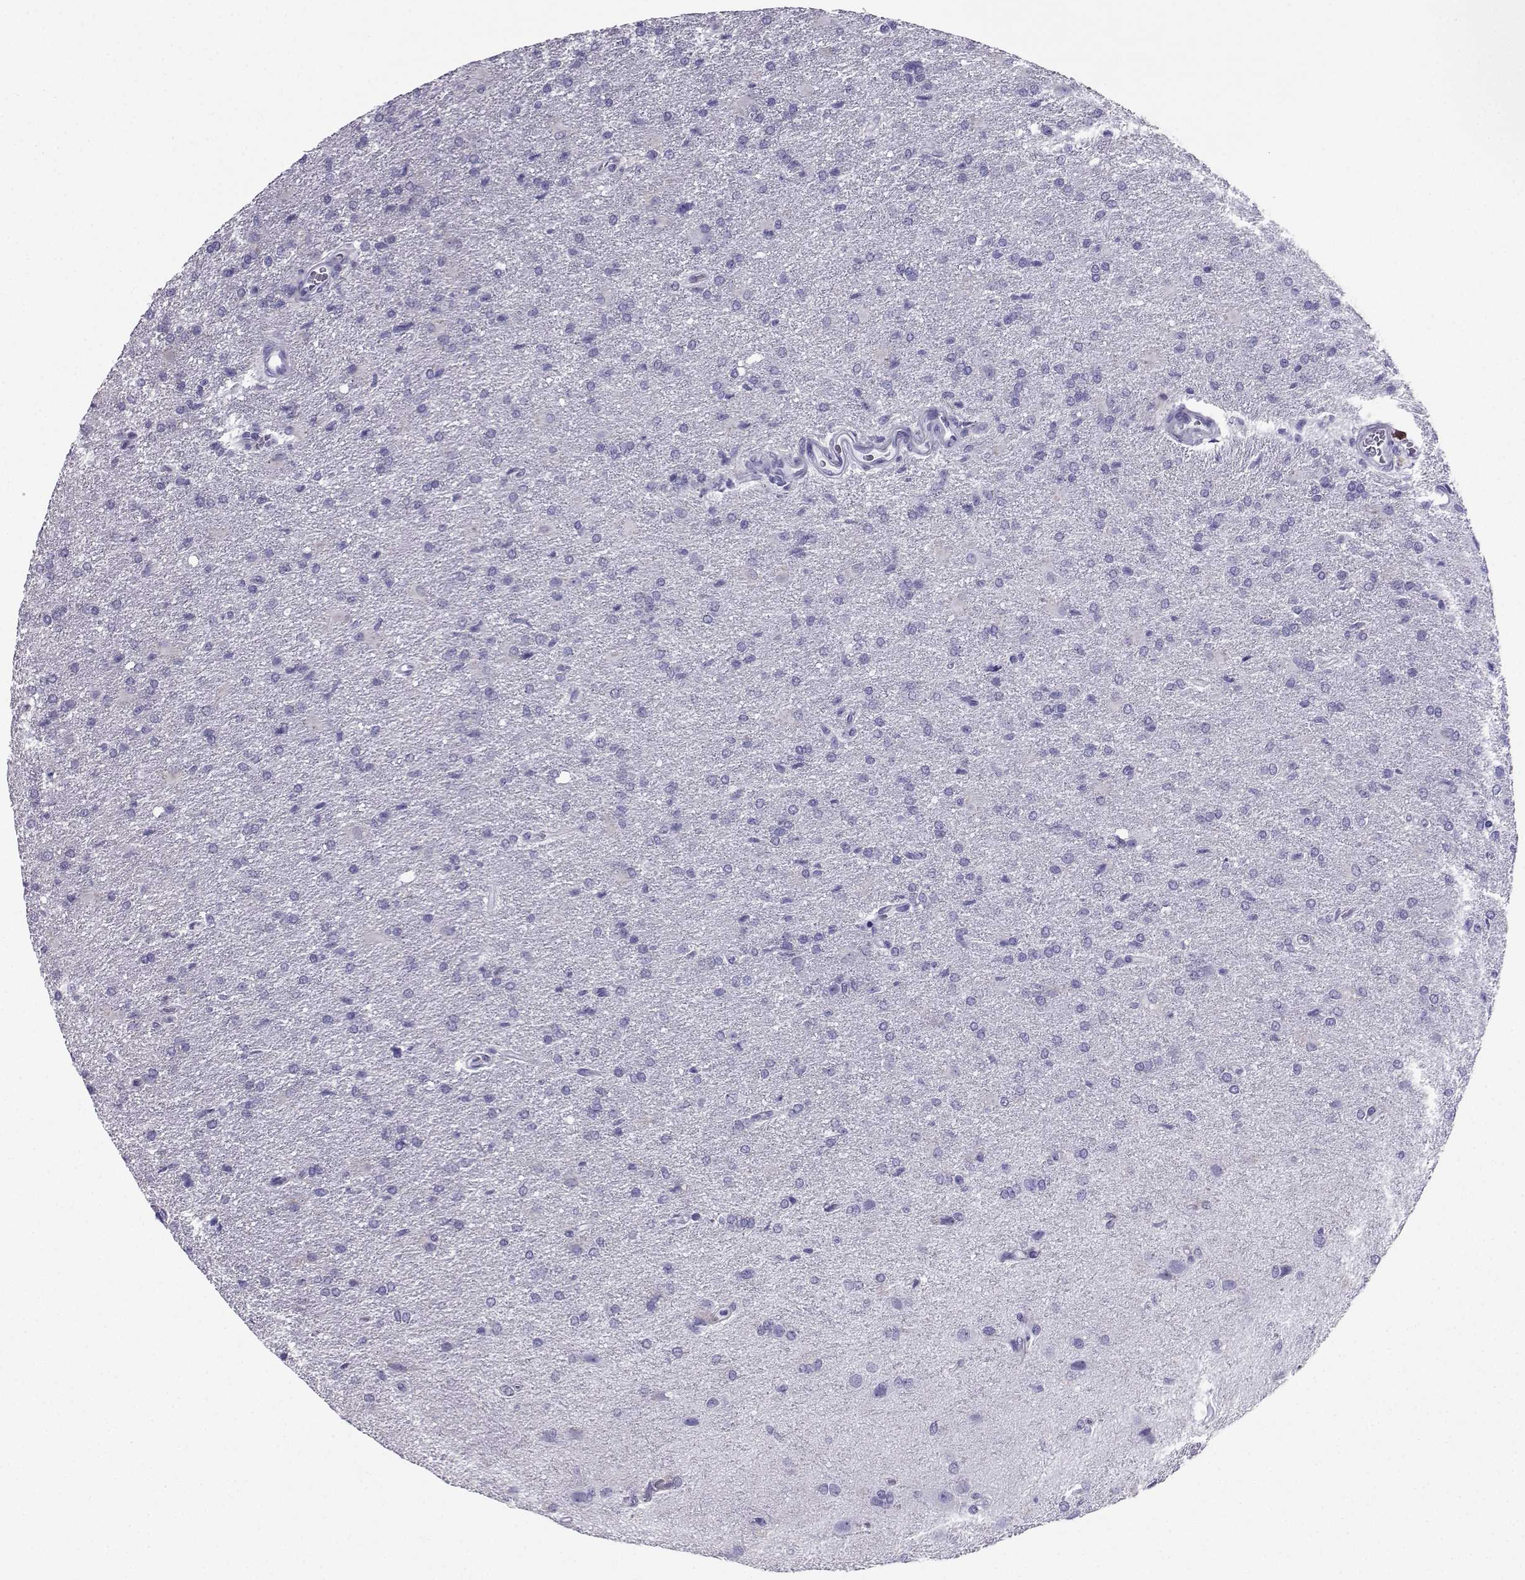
{"staining": {"intensity": "negative", "quantity": "none", "location": "none"}, "tissue": "glioma", "cell_type": "Tumor cells", "image_type": "cancer", "snomed": [{"axis": "morphology", "description": "Glioma, malignant, High grade"}, {"axis": "topography", "description": "Brain"}], "caption": "Tumor cells show no significant positivity in glioma.", "gene": "CD109", "patient": {"sex": "male", "age": 68}}